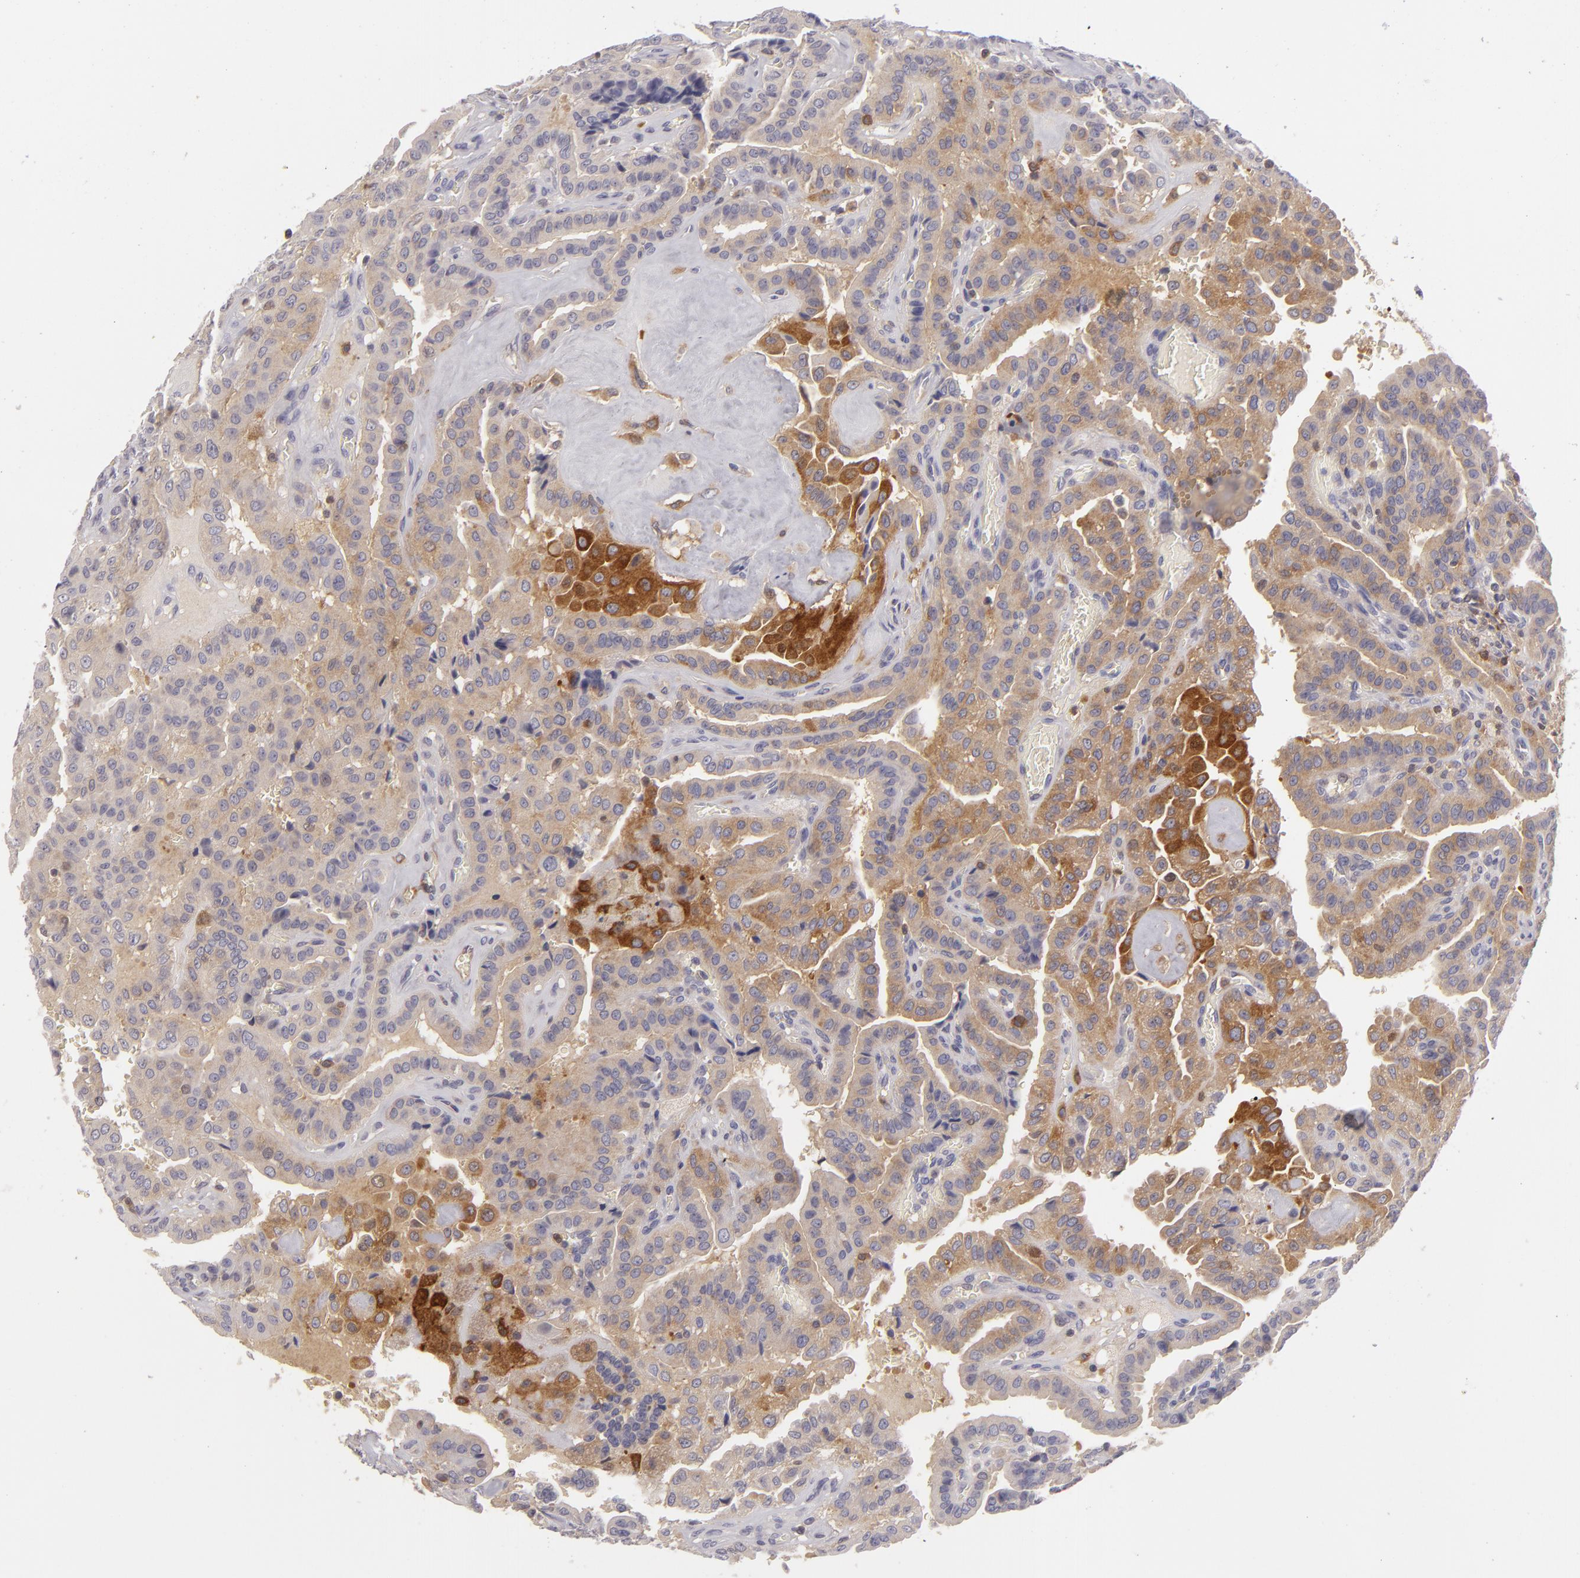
{"staining": {"intensity": "moderate", "quantity": ">75%", "location": "cytoplasmic/membranous"}, "tissue": "thyroid cancer", "cell_type": "Tumor cells", "image_type": "cancer", "snomed": [{"axis": "morphology", "description": "Papillary adenocarcinoma, NOS"}, {"axis": "topography", "description": "Thyroid gland"}], "caption": "The histopathology image displays immunohistochemical staining of thyroid cancer (papillary adenocarcinoma). There is moderate cytoplasmic/membranous positivity is appreciated in approximately >75% of tumor cells.", "gene": "MMP10", "patient": {"sex": "male", "age": 87}}